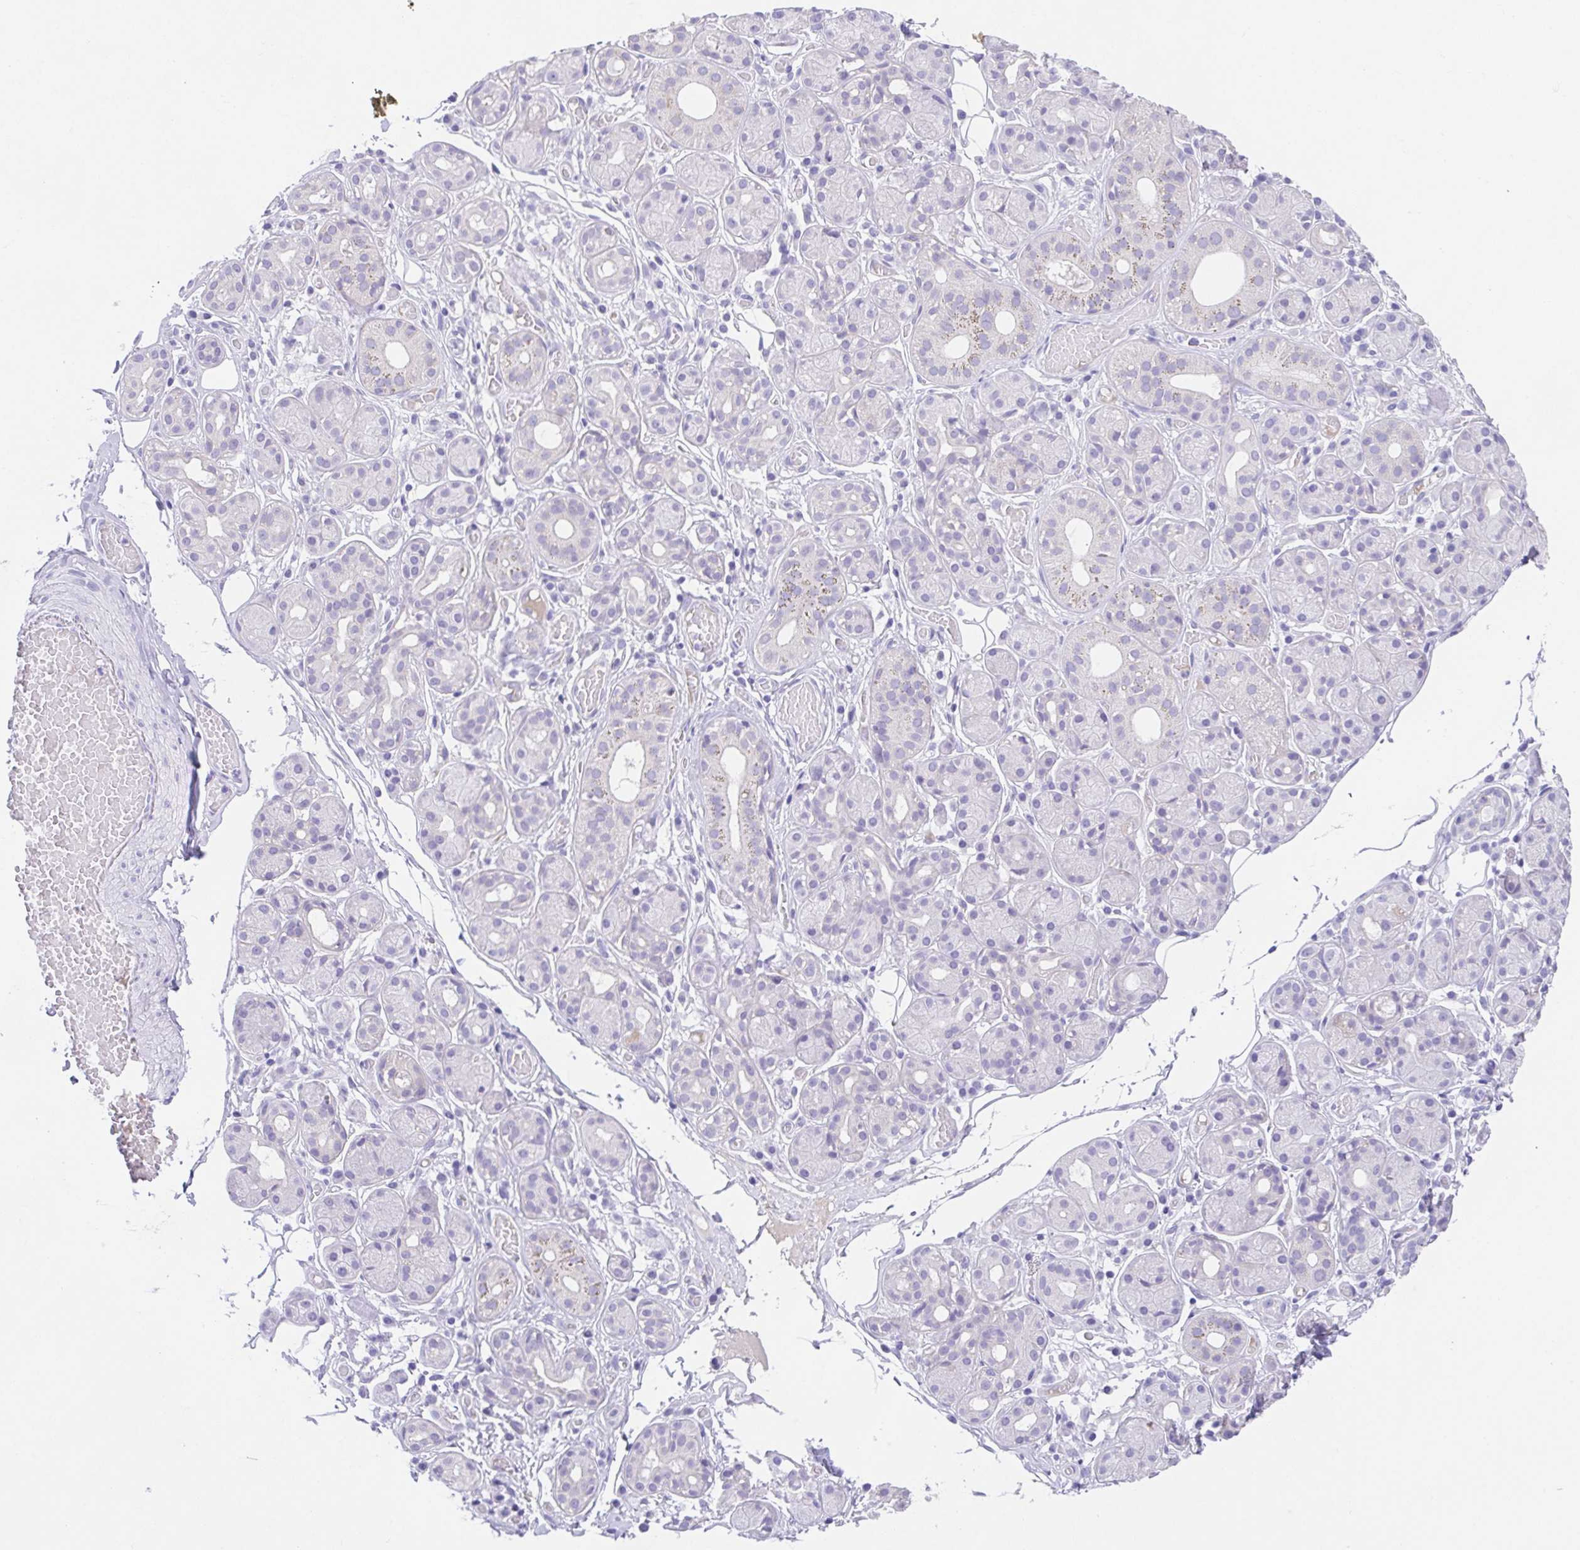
{"staining": {"intensity": "weak", "quantity": "<25%", "location": "cytoplasmic/membranous"}, "tissue": "salivary gland", "cell_type": "Glandular cells", "image_type": "normal", "snomed": [{"axis": "morphology", "description": "Normal tissue, NOS"}, {"axis": "topography", "description": "Salivary gland"}, {"axis": "topography", "description": "Peripheral nerve tissue"}], "caption": "Immunohistochemistry of normal human salivary gland displays no positivity in glandular cells.", "gene": "SPATA4", "patient": {"sex": "male", "age": 71}}